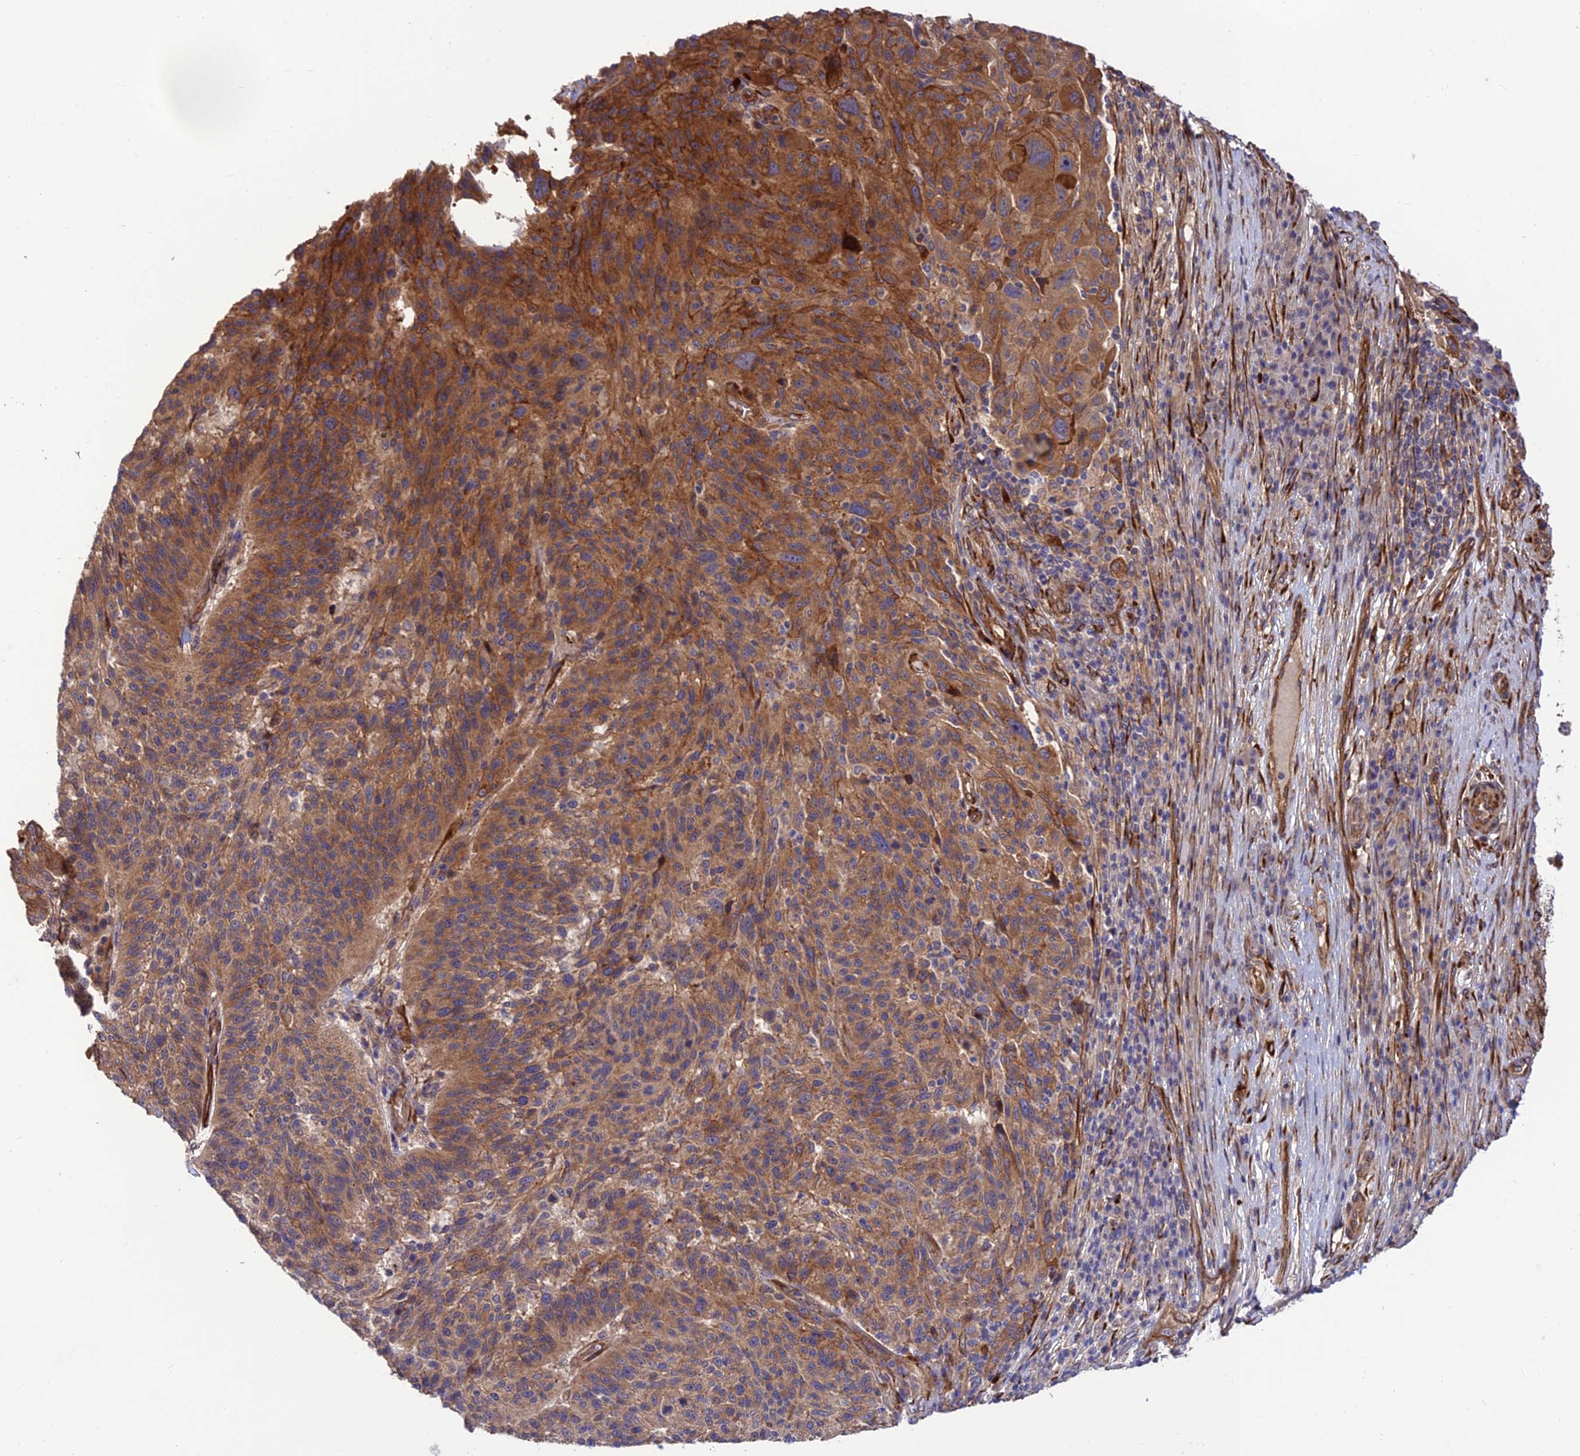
{"staining": {"intensity": "moderate", "quantity": ">75%", "location": "cytoplasmic/membranous"}, "tissue": "melanoma", "cell_type": "Tumor cells", "image_type": "cancer", "snomed": [{"axis": "morphology", "description": "Malignant melanoma, NOS"}, {"axis": "topography", "description": "Skin"}], "caption": "About >75% of tumor cells in melanoma show moderate cytoplasmic/membranous protein positivity as visualized by brown immunohistochemical staining.", "gene": "CRTAP", "patient": {"sex": "male", "age": 53}}